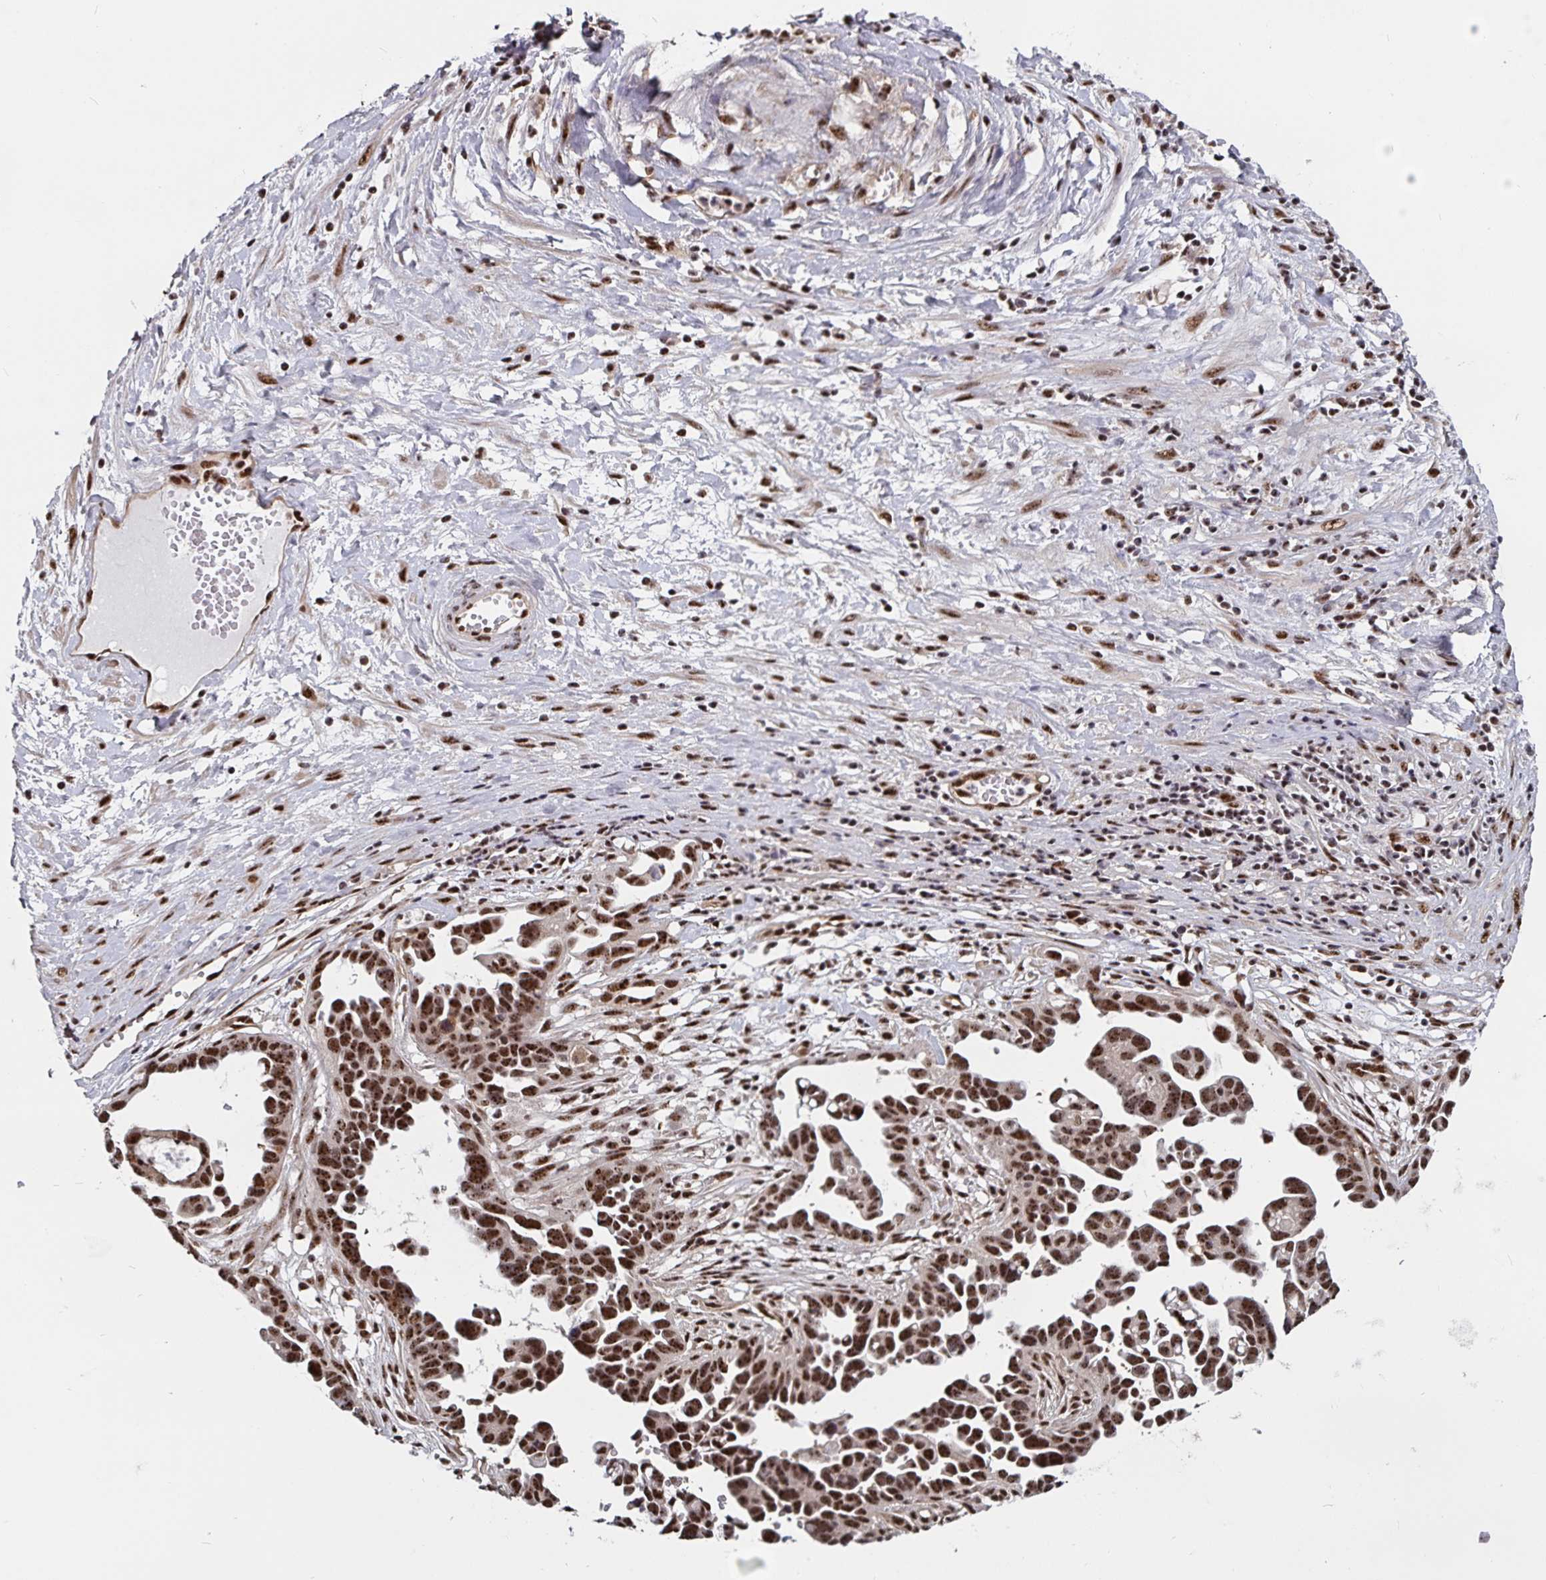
{"staining": {"intensity": "strong", "quantity": ">75%", "location": "nuclear"}, "tissue": "ovarian cancer", "cell_type": "Tumor cells", "image_type": "cancer", "snomed": [{"axis": "morphology", "description": "Cystadenocarcinoma, serous, NOS"}, {"axis": "topography", "description": "Ovary"}], "caption": "Ovarian serous cystadenocarcinoma tissue displays strong nuclear staining in about >75% of tumor cells, visualized by immunohistochemistry.", "gene": "LAS1L", "patient": {"sex": "female", "age": 54}}